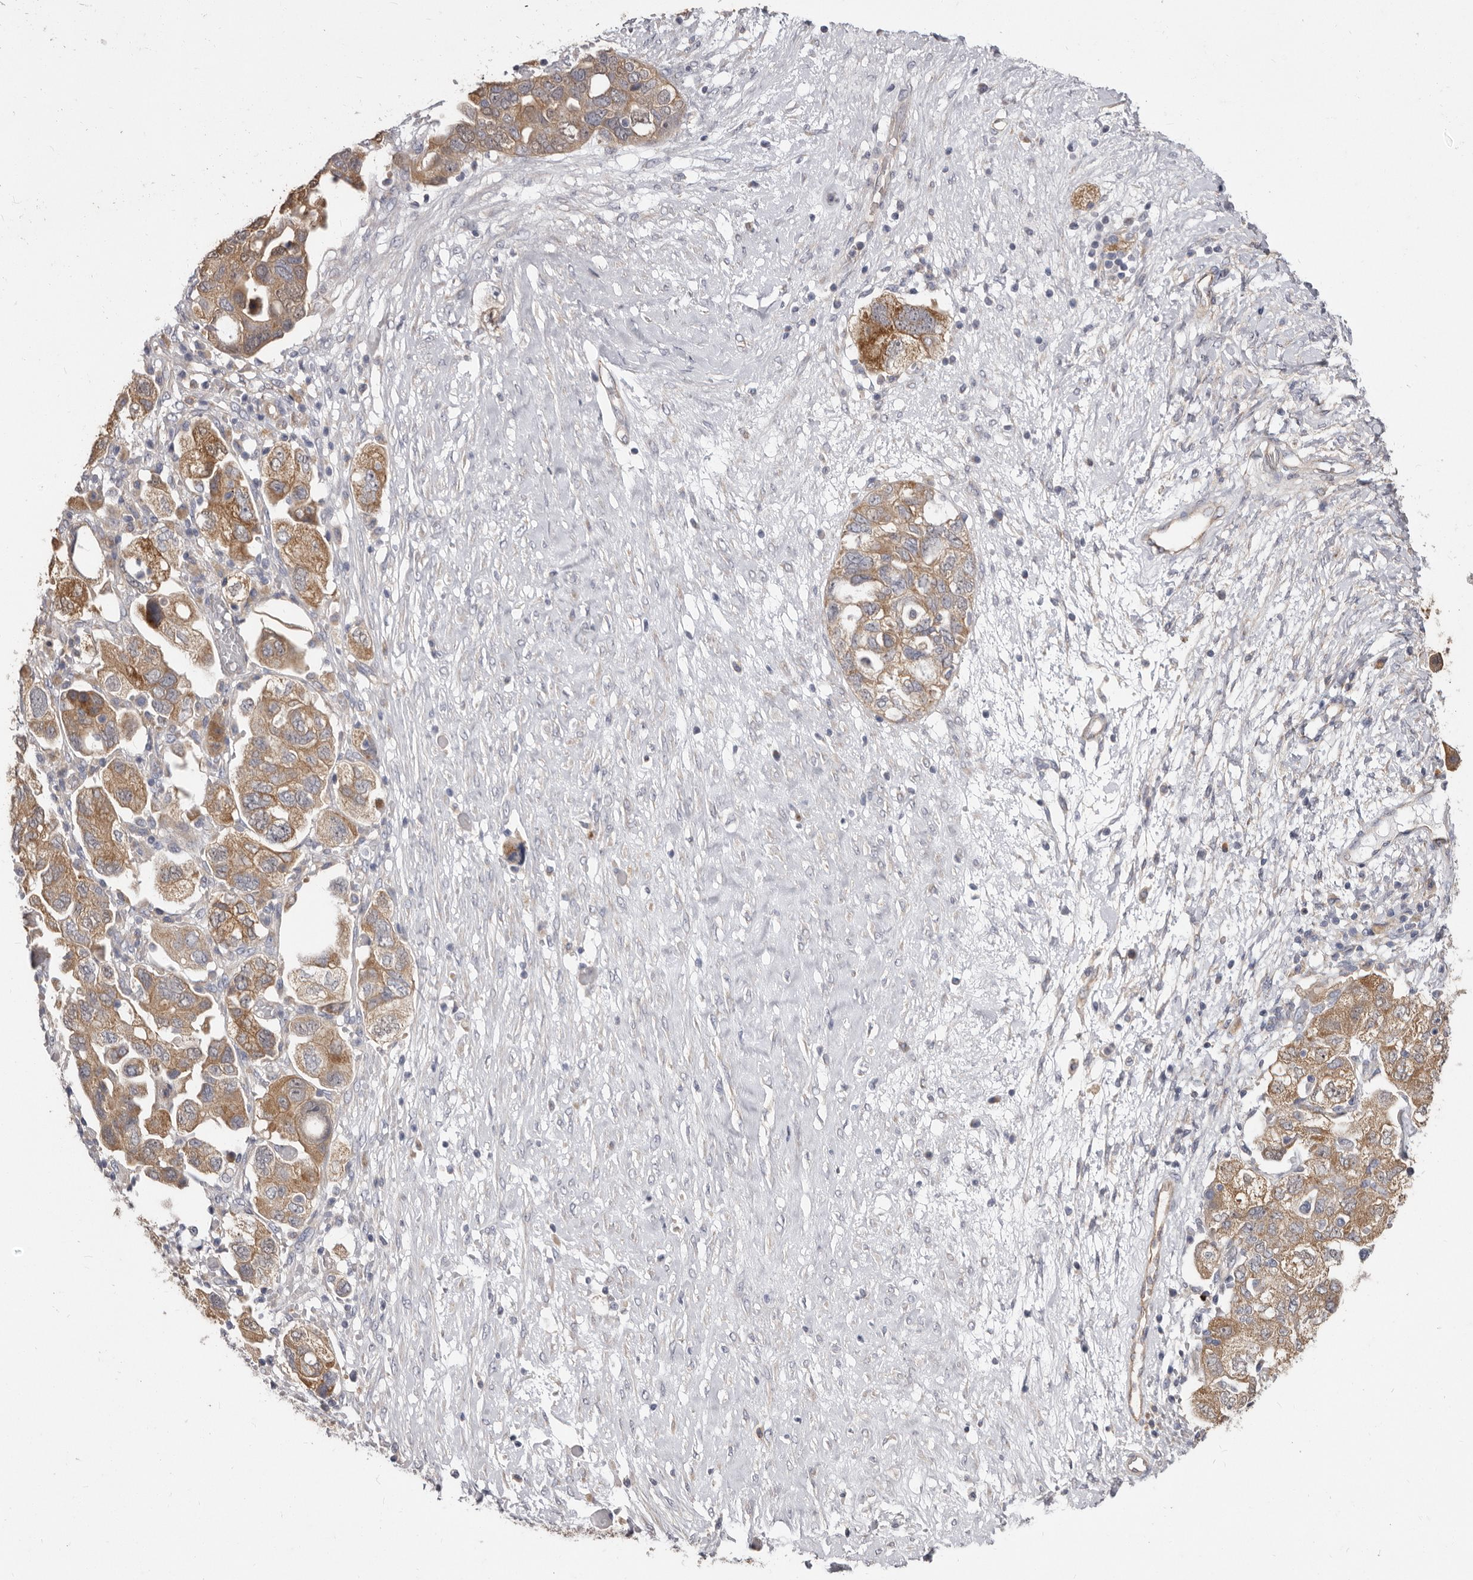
{"staining": {"intensity": "moderate", "quantity": ">75%", "location": "cytoplasmic/membranous"}, "tissue": "ovarian cancer", "cell_type": "Tumor cells", "image_type": "cancer", "snomed": [{"axis": "morphology", "description": "Carcinoma, NOS"}, {"axis": "morphology", "description": "Cystadenocarcinoma, serous, NOS"}, {"axis": "topography", "description": "Ovary"}], "caption": "Protein expression analysis of human ovarian cancer reveals moderate cytoplasmic/membranous expression in approximately >75% of tumor cells.", "gene": "FMO2", "patient": {"sex": "female", "age": 69}}